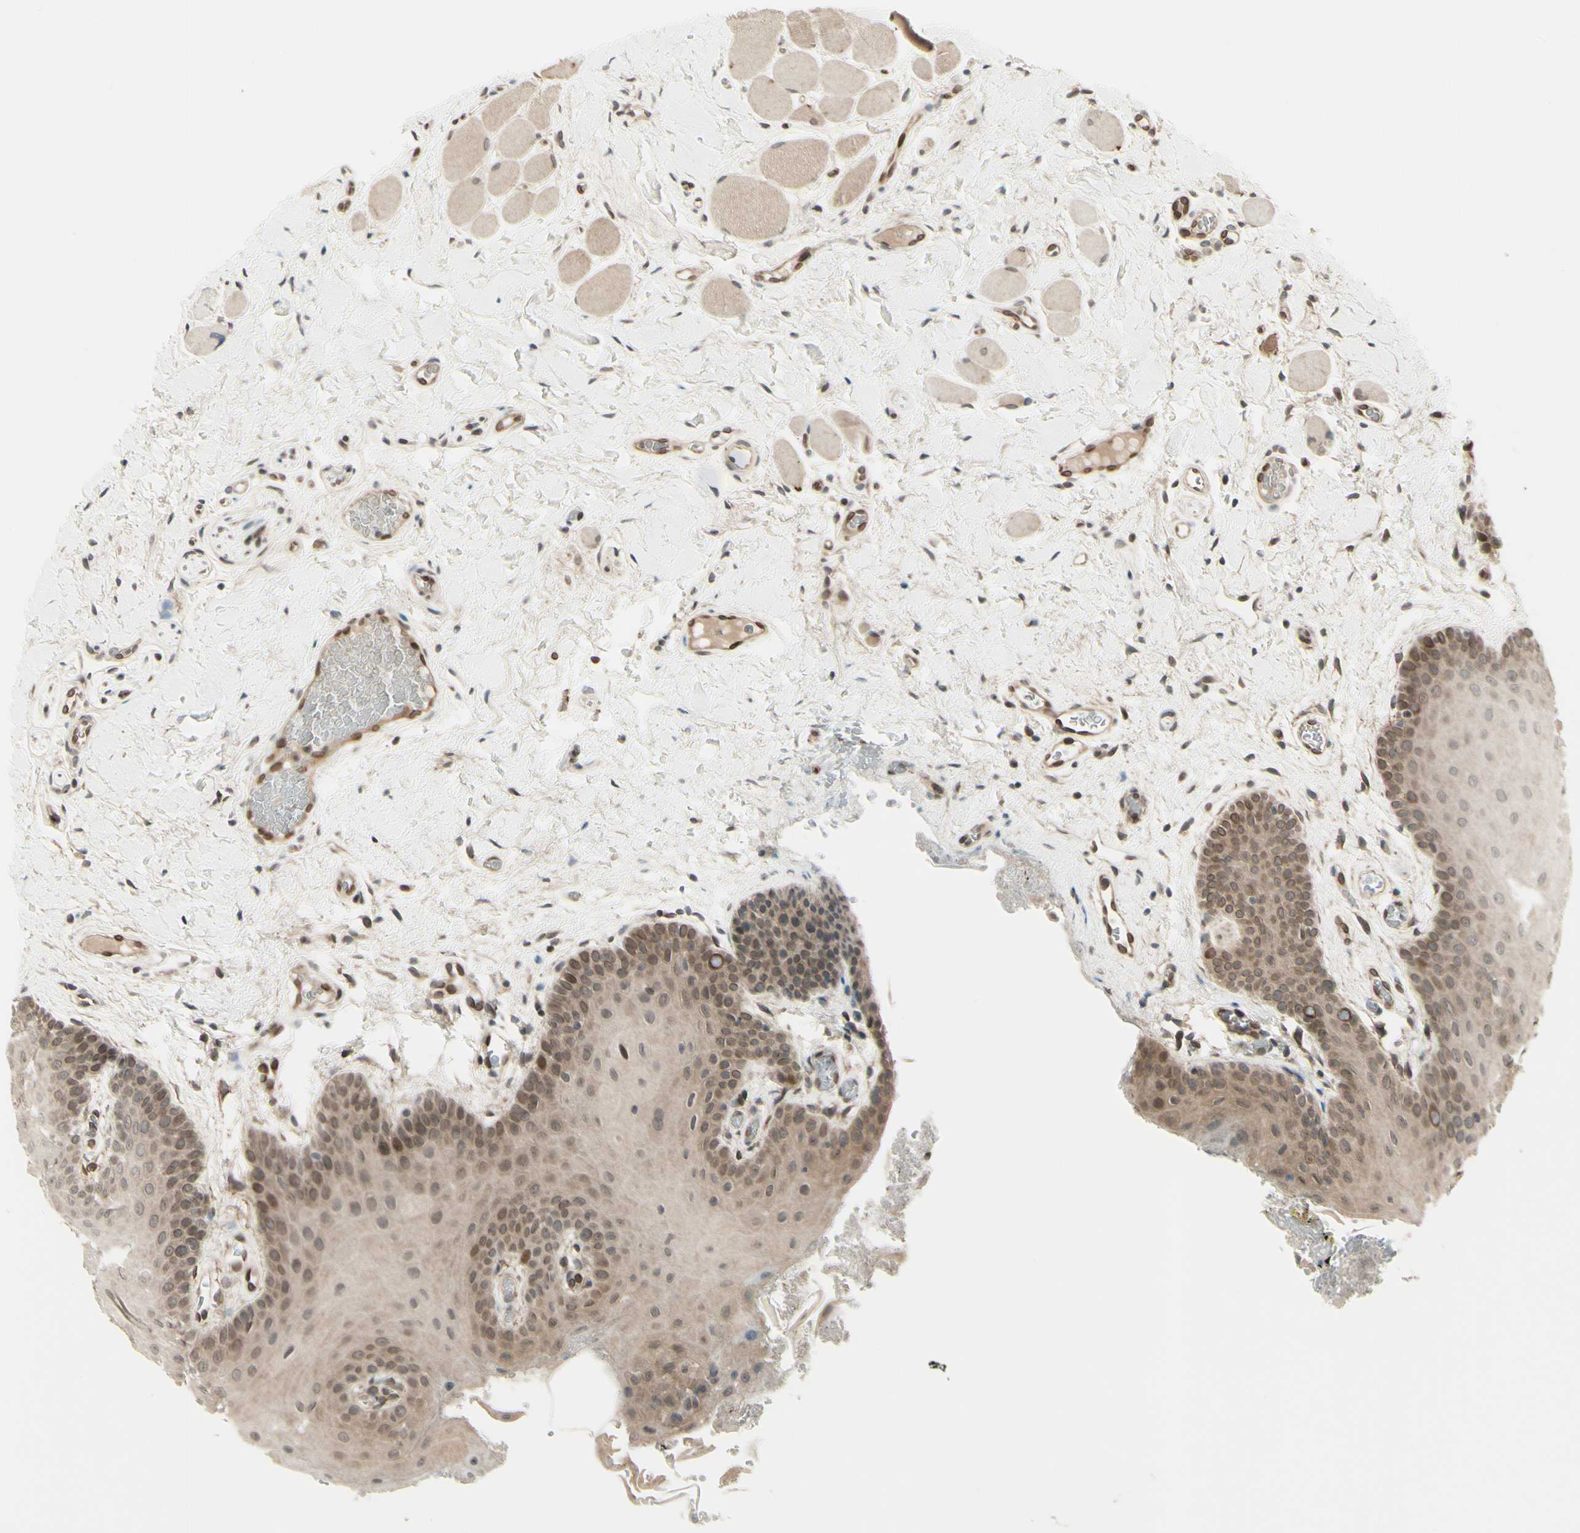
{"staining": {"intensity": "moderate", "quantity": ">75%", "location": "cytoplasmic/membranous,nuclear"}, "tissue": "oral mucosa", "cell_type": "Squamous epithelial cells", "image_type": "normal", "snomed": [{"axis": "morphology", "description": "Normal tissue, NOS"}, {"axis": "topography", "description": "Oral tissue"}], "caption": "An immunohistochemistry photomicrograph of normal tissue is shown. Protein staining in brown highlights moderate cytoplasmic/membranous,nuclear positivity in oral mucosa within squamous epithelial cells.", "gene": "MLF2", "patient": {"sex": "male", "age": 54}}